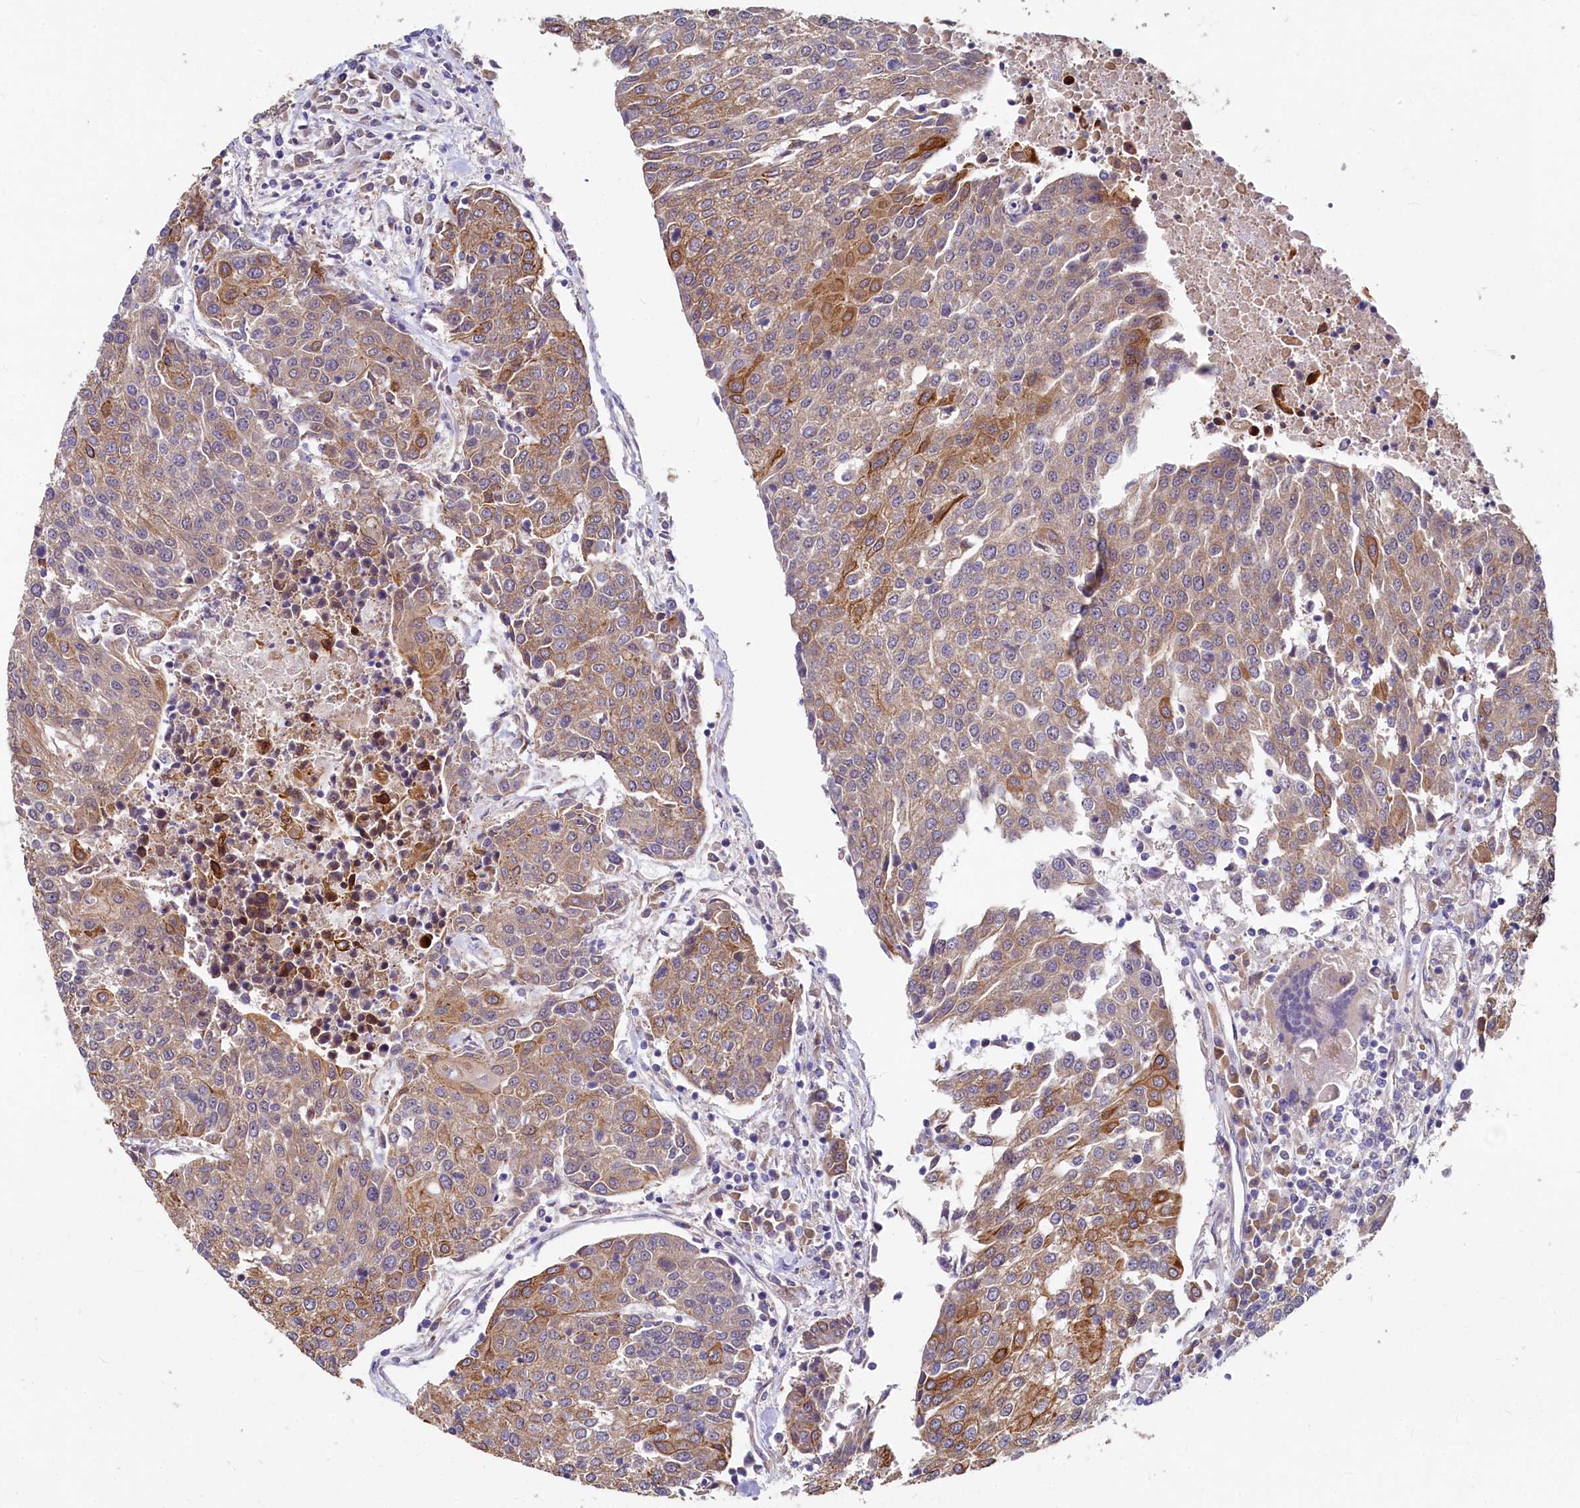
{"staining": {"intensity": "moderate", "quantity": ">75%", "location": "cytoplasmic/membranous"}, "tissue": "urothelial cancer", "cell_type": "Tumor cells", "image_type": "cancer", "snomed": [{"axis": "morphology", "description": "Urothelial carcinoma, High grade"}, {"axis": "topography", "description": "Urinary bladder"}], "caption": "Moderate cytoplasmic/membranous positivity is seen in approximately >75% of tumor cells in high-grade urothelial carcinoma. (Brightfield microscopy of DAB IHC at high magnification).", "gene": "EIF2B2", "patient": {"sex": "female", "age": 85}}